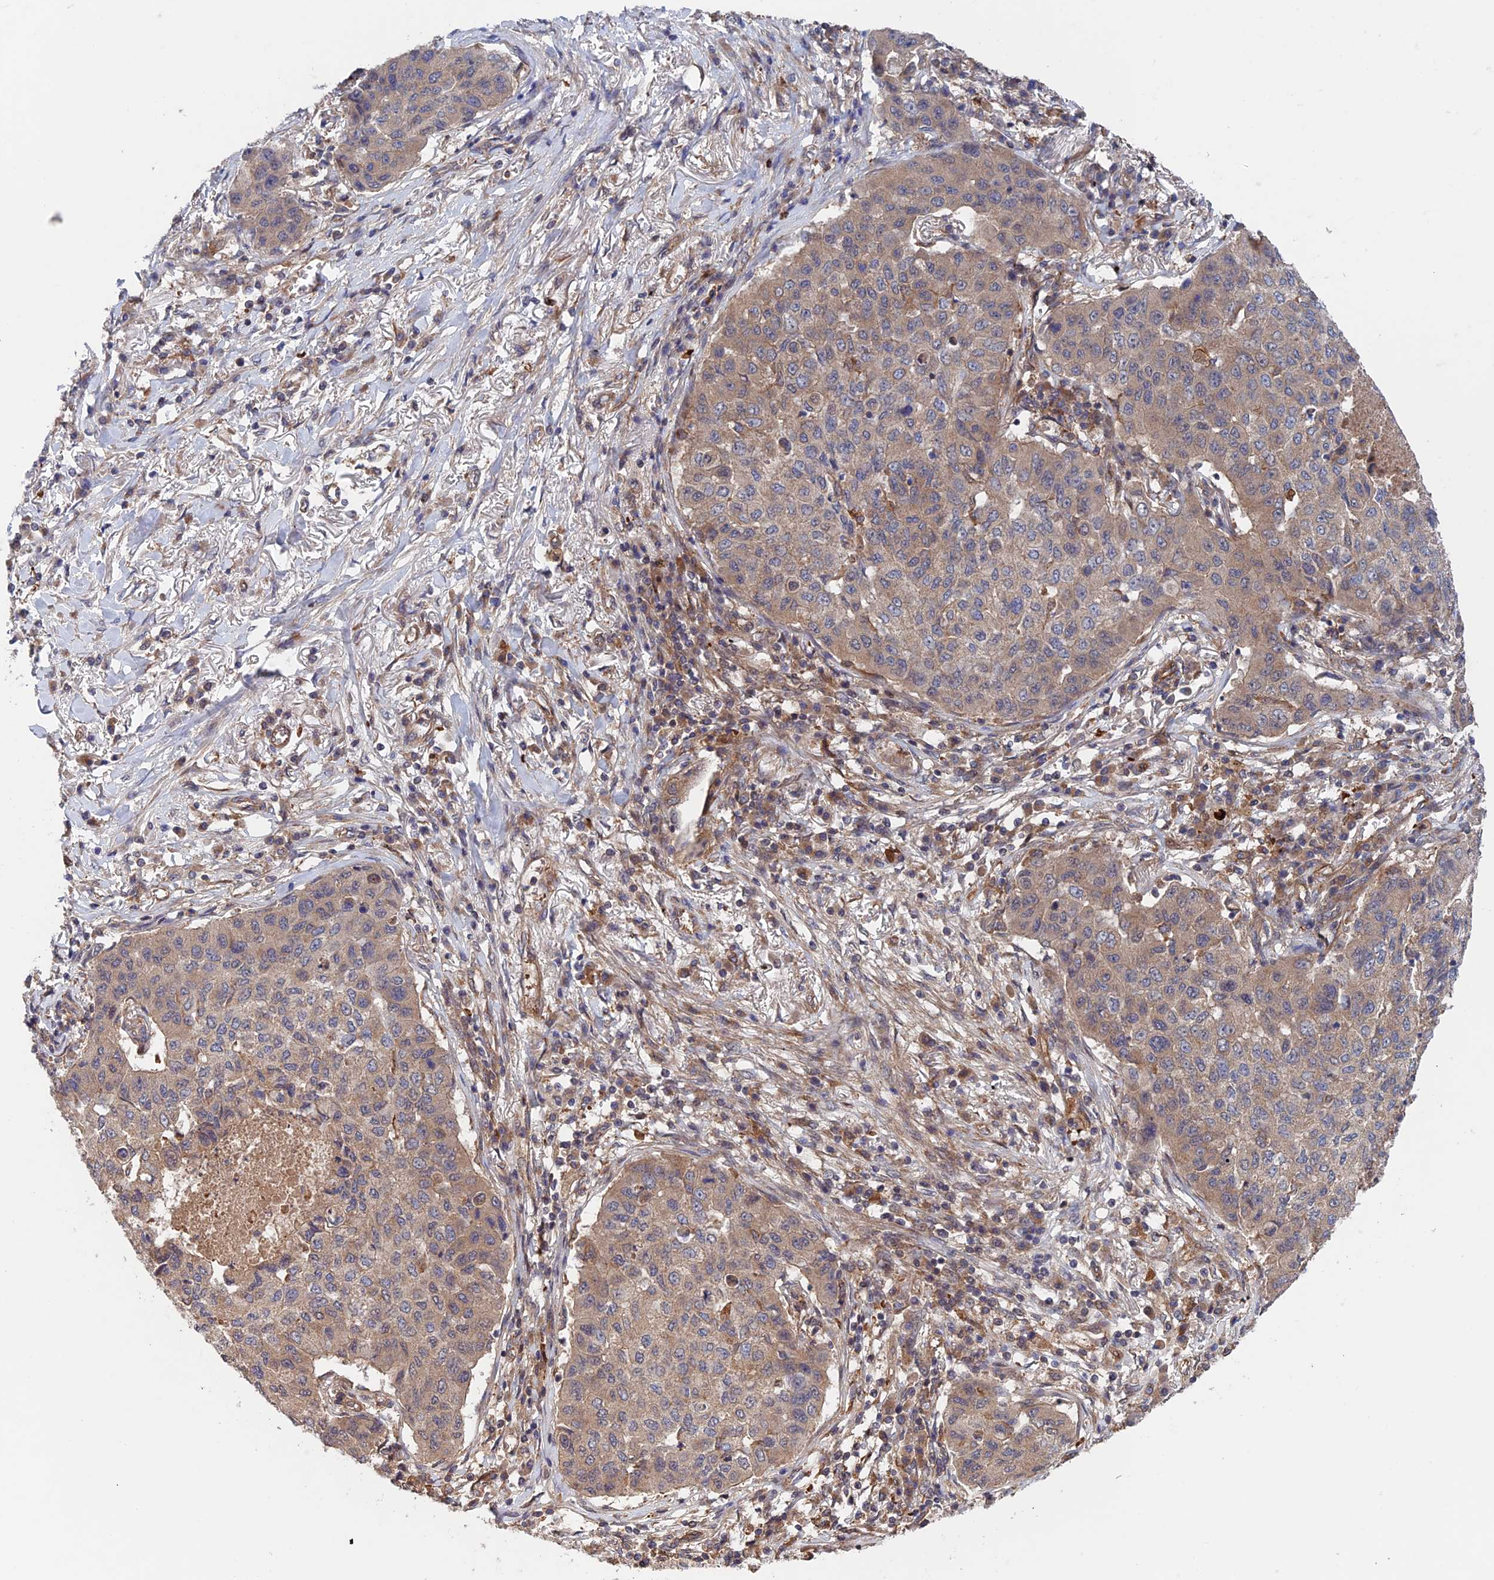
{"staining": {"intensity": "weak", "quantity": "25%-75%", "location": "cytoplasmic/membranous"}, "tissue": "lung cancer", "cell_type": "Tumor cells", "image_type": "cancer", "snomed": [{"axis": "morphology", "description": "Squamous cell carcinoma, NOS"}, {"axis": "topography", "description": "Lung"}], "caption": "This is a photomicrograph of IHC staining of lung cancer, which shows weak positivity in the cytoplasmic/membranous of tumor cells.", "gene": "NUDT16L1", "patient": {"sex": "male", "age": 74}}